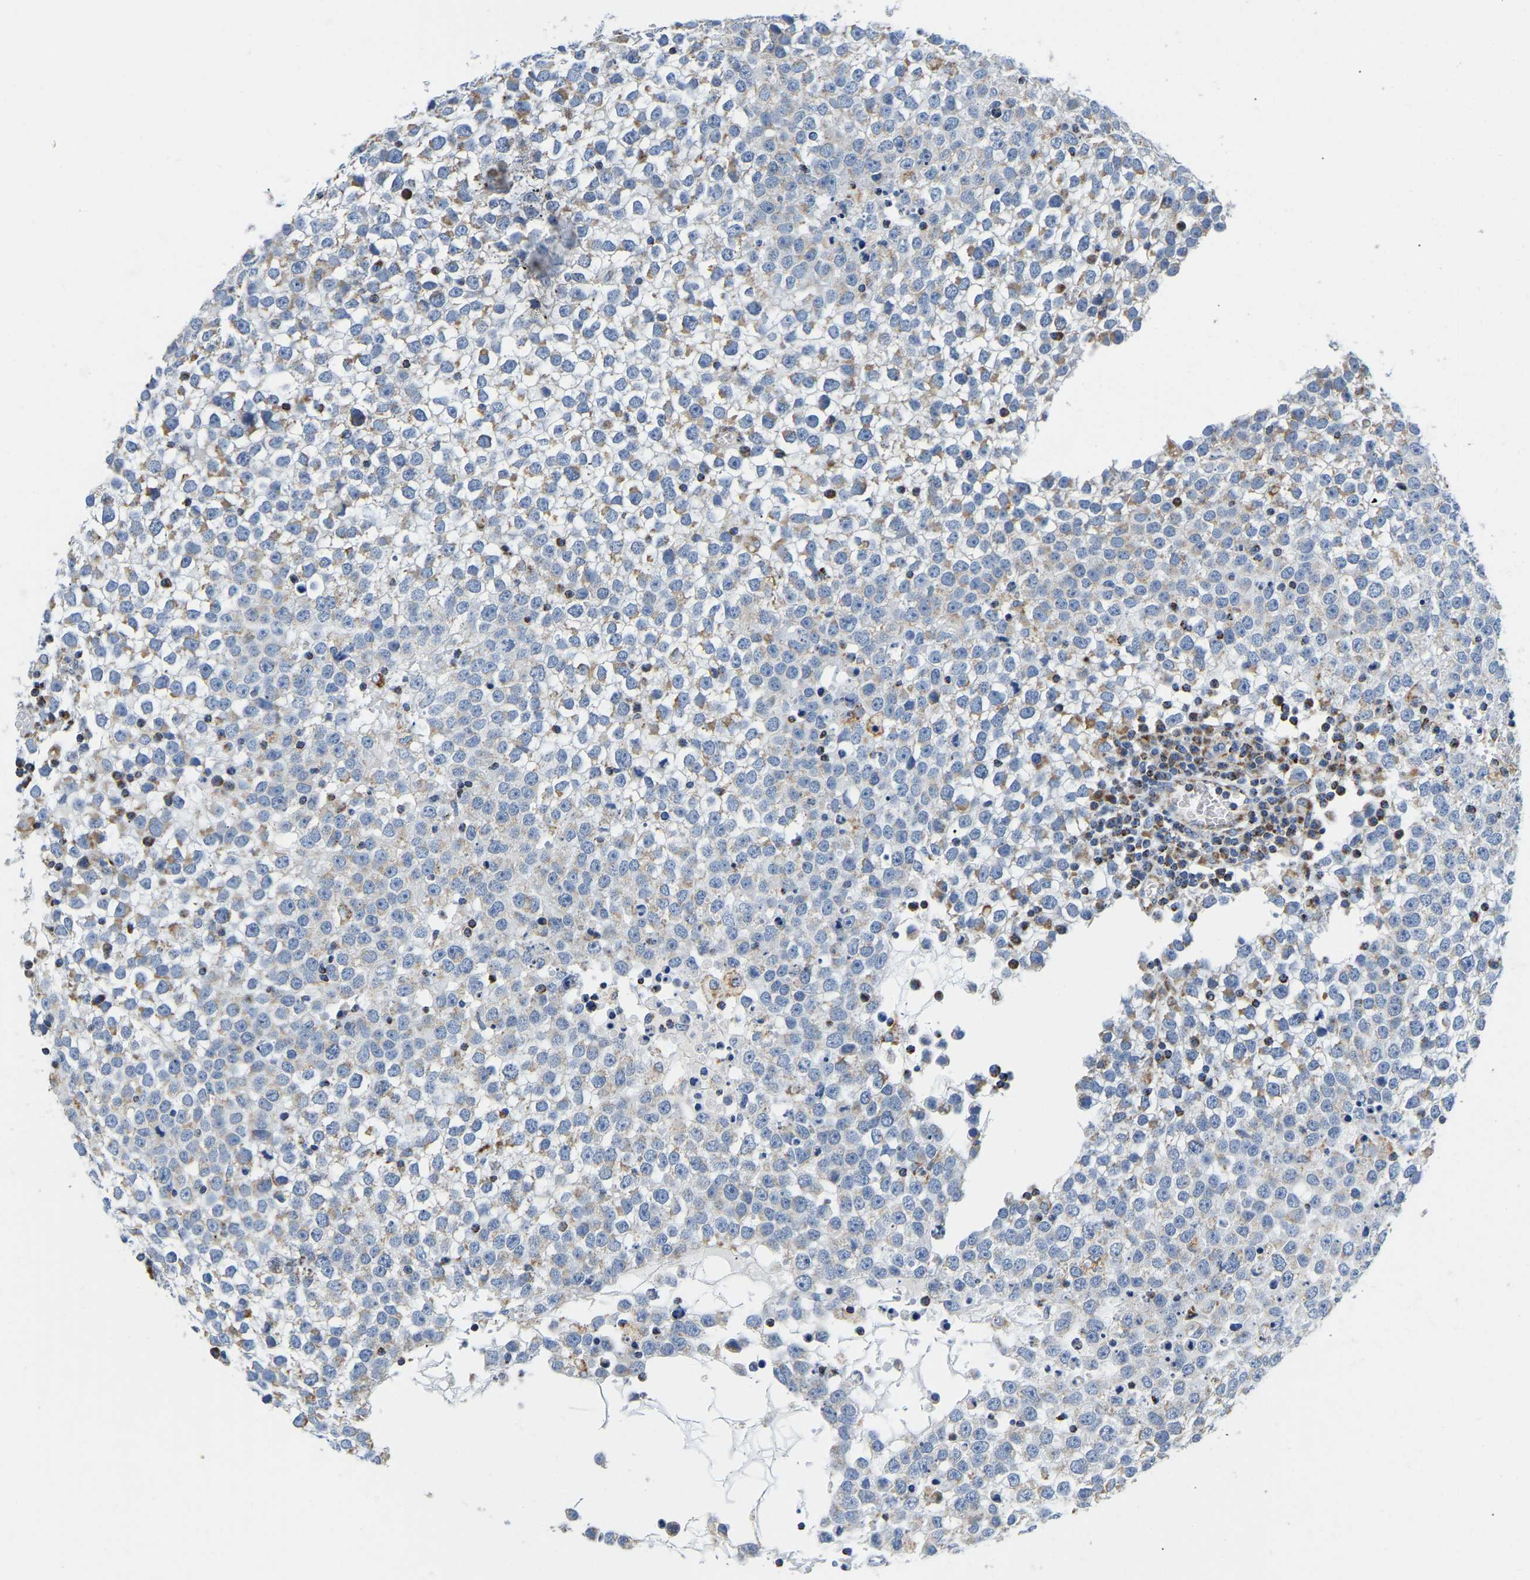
{"staining": {"intensity": "weak", "quantity": "<25%", "location": "cytoplasmic/membranous"}, "tissue": "testis cancer", "cell_type": "Tumor cells", "image_type": "cancer", "snomed": [{"axis": "morphology", "description": "Seminoma, NOS"}, {"axis": "topography", "description": "Testis"}], "caption": "High magnification brightfield microscopy of testis cancer stained with DAB (brown) and counterstained with hematoxylin (blue): tumor cells show no significant expression.", "gene": "SFXN1", "patient": {"sex": "male", "age": 65}}